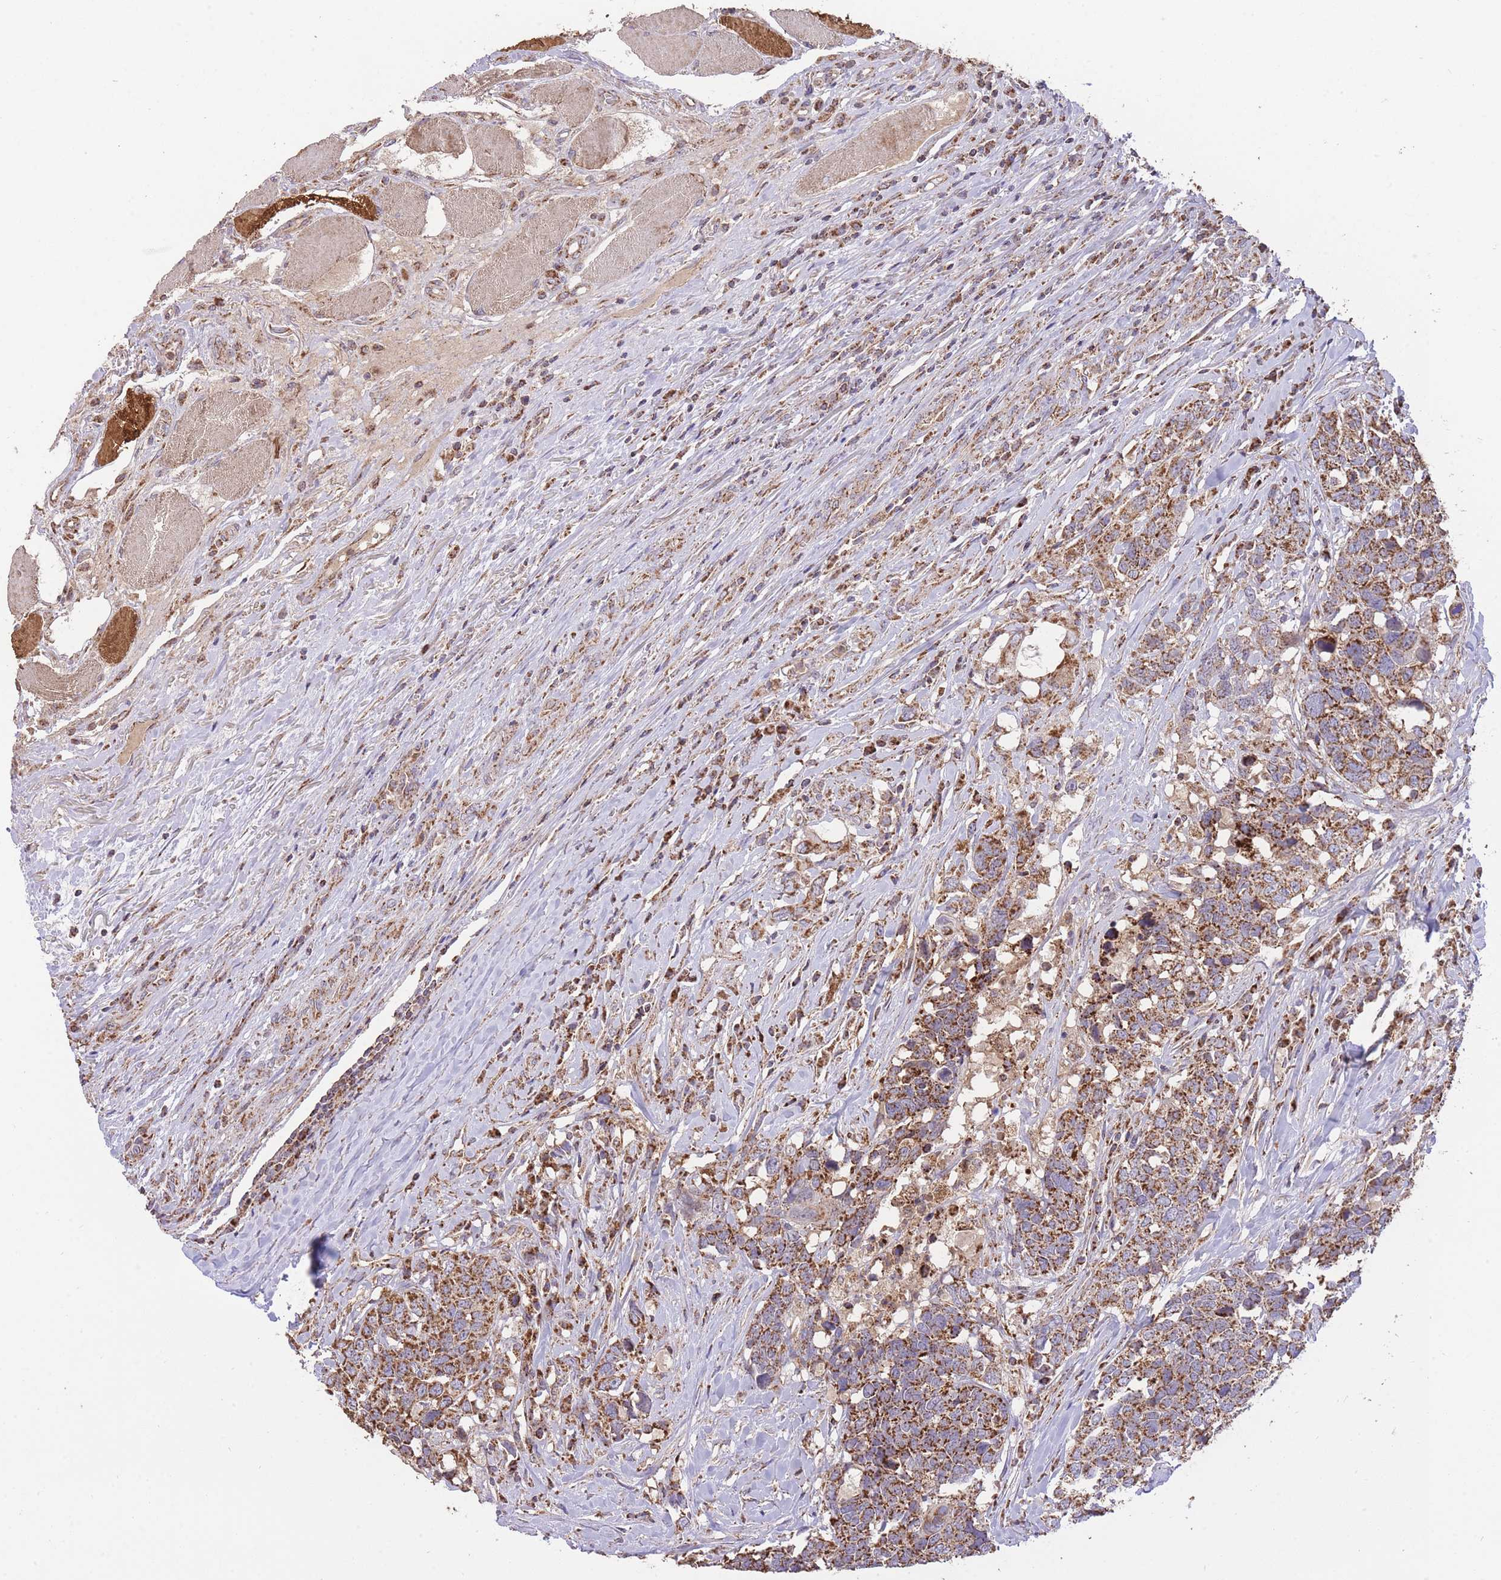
{"staining": {"intensity": "strong", "quantity": ">75%", "location": "cytoplasmic/membranous"}, "tissue": "head and neck cancer", "cell_type": "Tumor cells", "image_type": "cancer", "snomed": [{"axis": "morphology", "description": "Squamous cell carcinoma, NOS"}, {"axis": "topography", "description": "Head-Neck"}], "caption": "IHC staining of head and neck cancer (squamous cell carcinoma), which displays high levels of strong cytoplasmic/membranous staining in about >75% of tumor cells indicating strong cytoplasmic/membranous protein positivity. The staining was performed using DAB (3,3'-diaminobenzidine) (brown) for protein detection and nuclei were counterstained in hematoxylin (blue).", "gene": "PREP", "patient": {"sex": "male", "age": 66}}